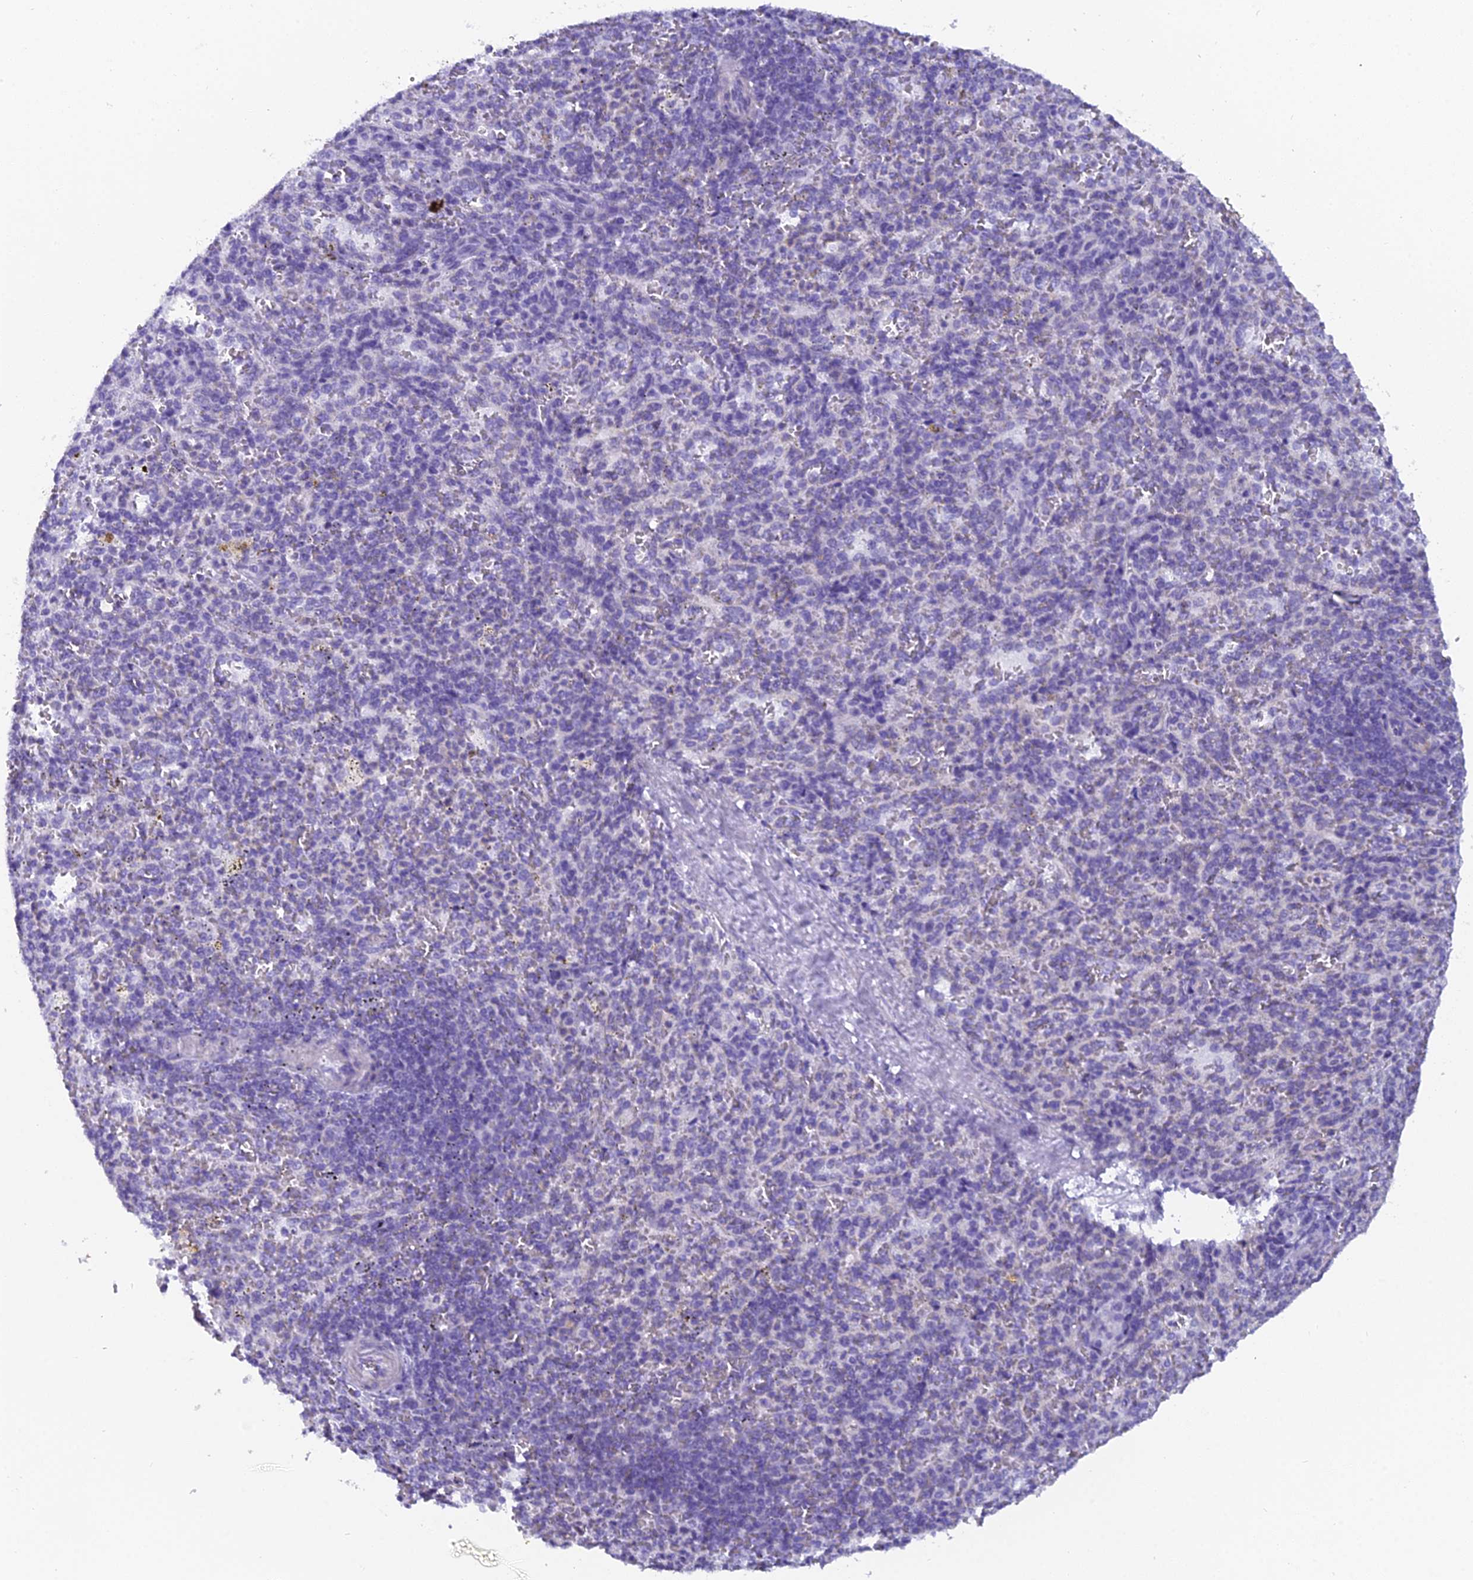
{"staining": {"intensity": "negative", "quantity": "none", "location": "none"}, "tissue": "spleen", "cell_type": "Cells in red pulp", "image_type": "normal", "snomed": [{"axis": "morphology", "description": "Normal tissue, NOS"}, {"axis": "topography", "description": "Spleen"}], "caption": "Human spleen stained for a protein using immunohistochemistry shows no staining in cells in red pulp.", "gene": "XKR9", "patient": {"sex": "female", "age": 21}}